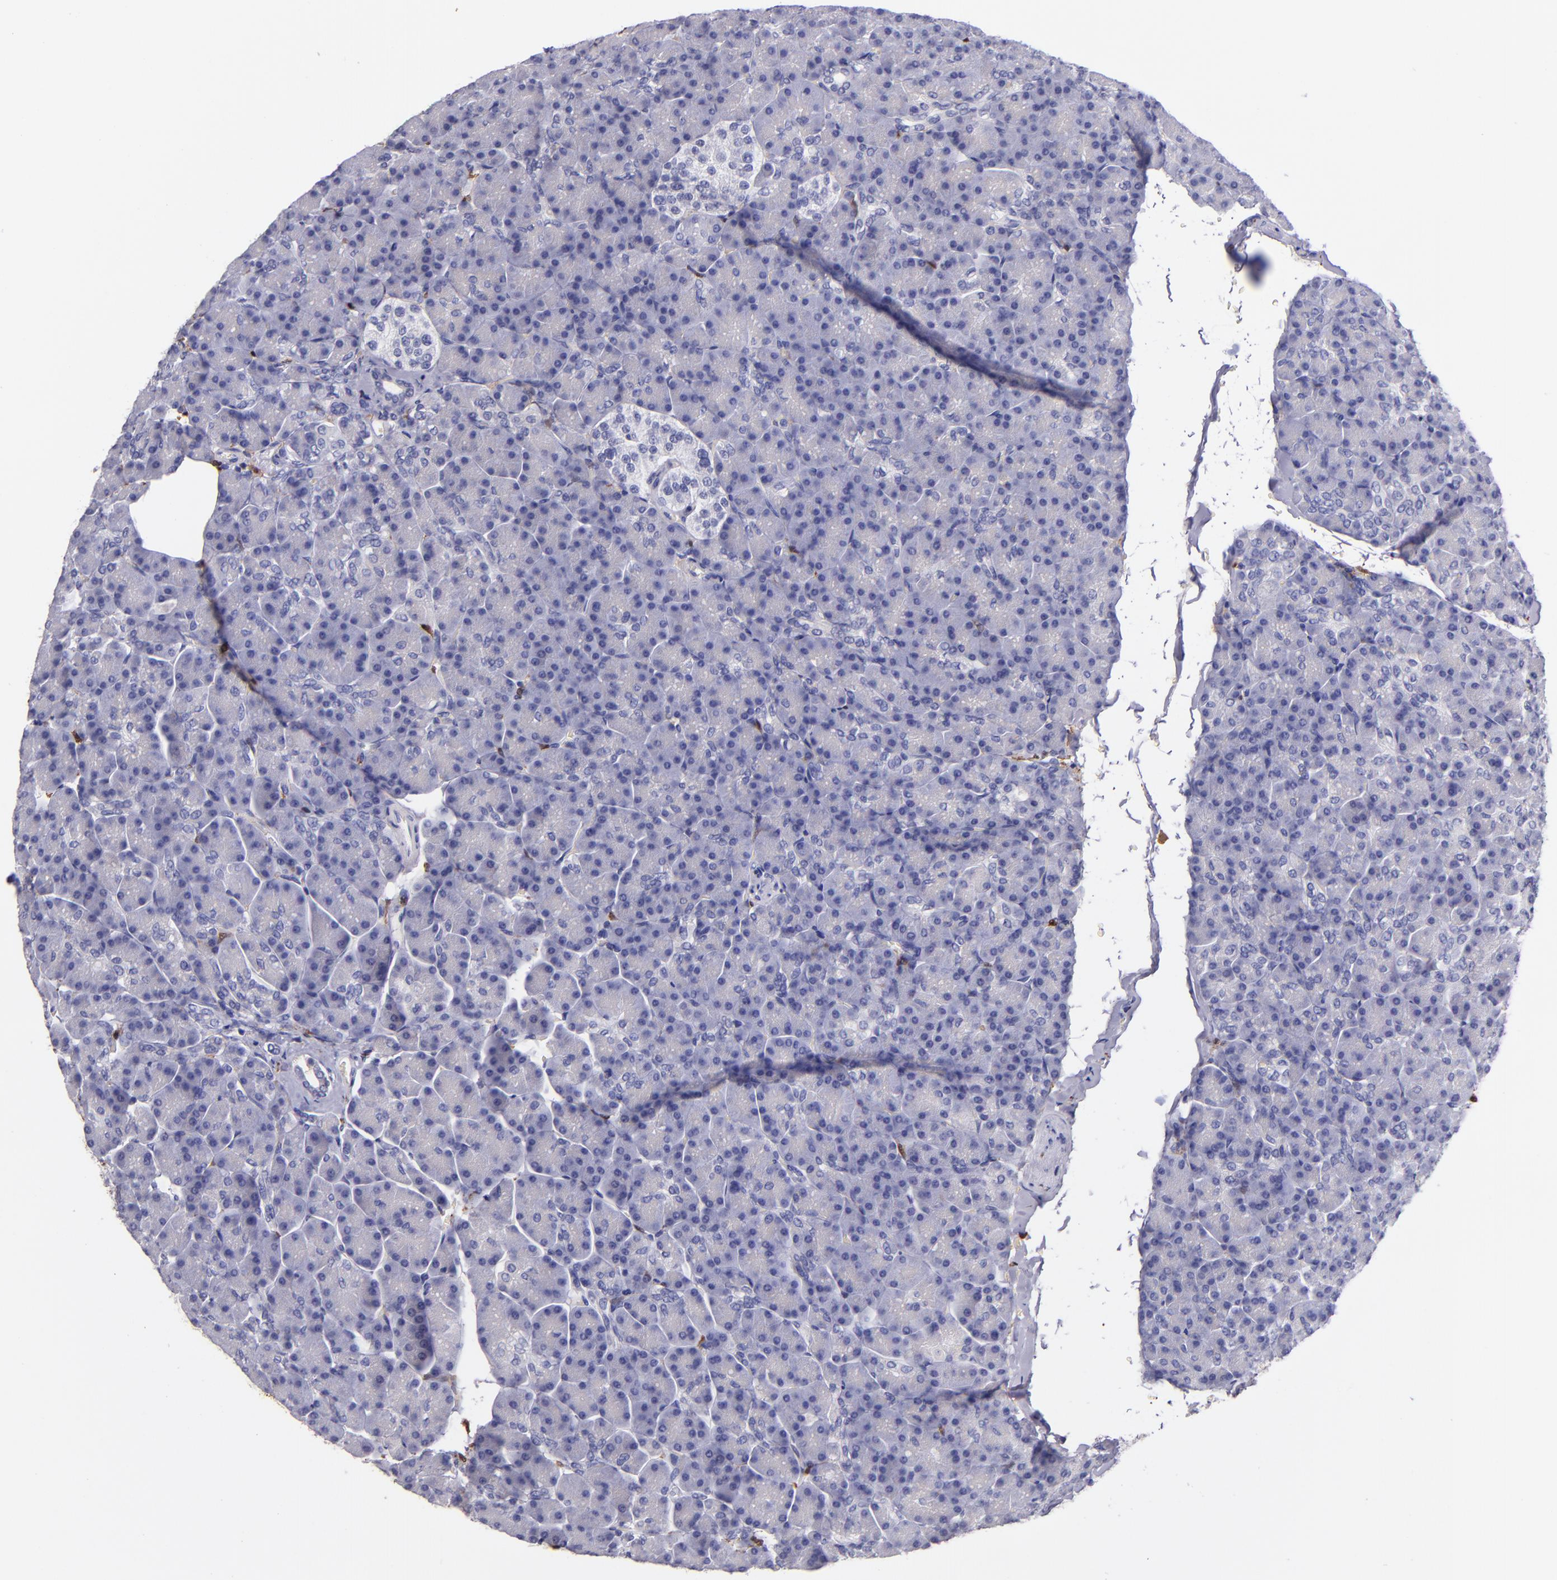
{"staining": {"intensity": "negative", "quantity": "none", "location": "none"}, "tissue": "pancreas", "cell_type": "Exocrine glandular cells", "image_type": "normal", "snomed": [{"axis": "morphology", "description": "Normal tissue, NOS"}, {"axis": "topography", "description": "Pancreas"}], "caption": "An image of human pancreas is negative for staining in exocrine glandular cells. (DAB immunohistochemistry (IHC) visualized using brightfield microscopy, high magnification).", "gene": "F13A1", "patient": {"sex": "female", "age": 43}}